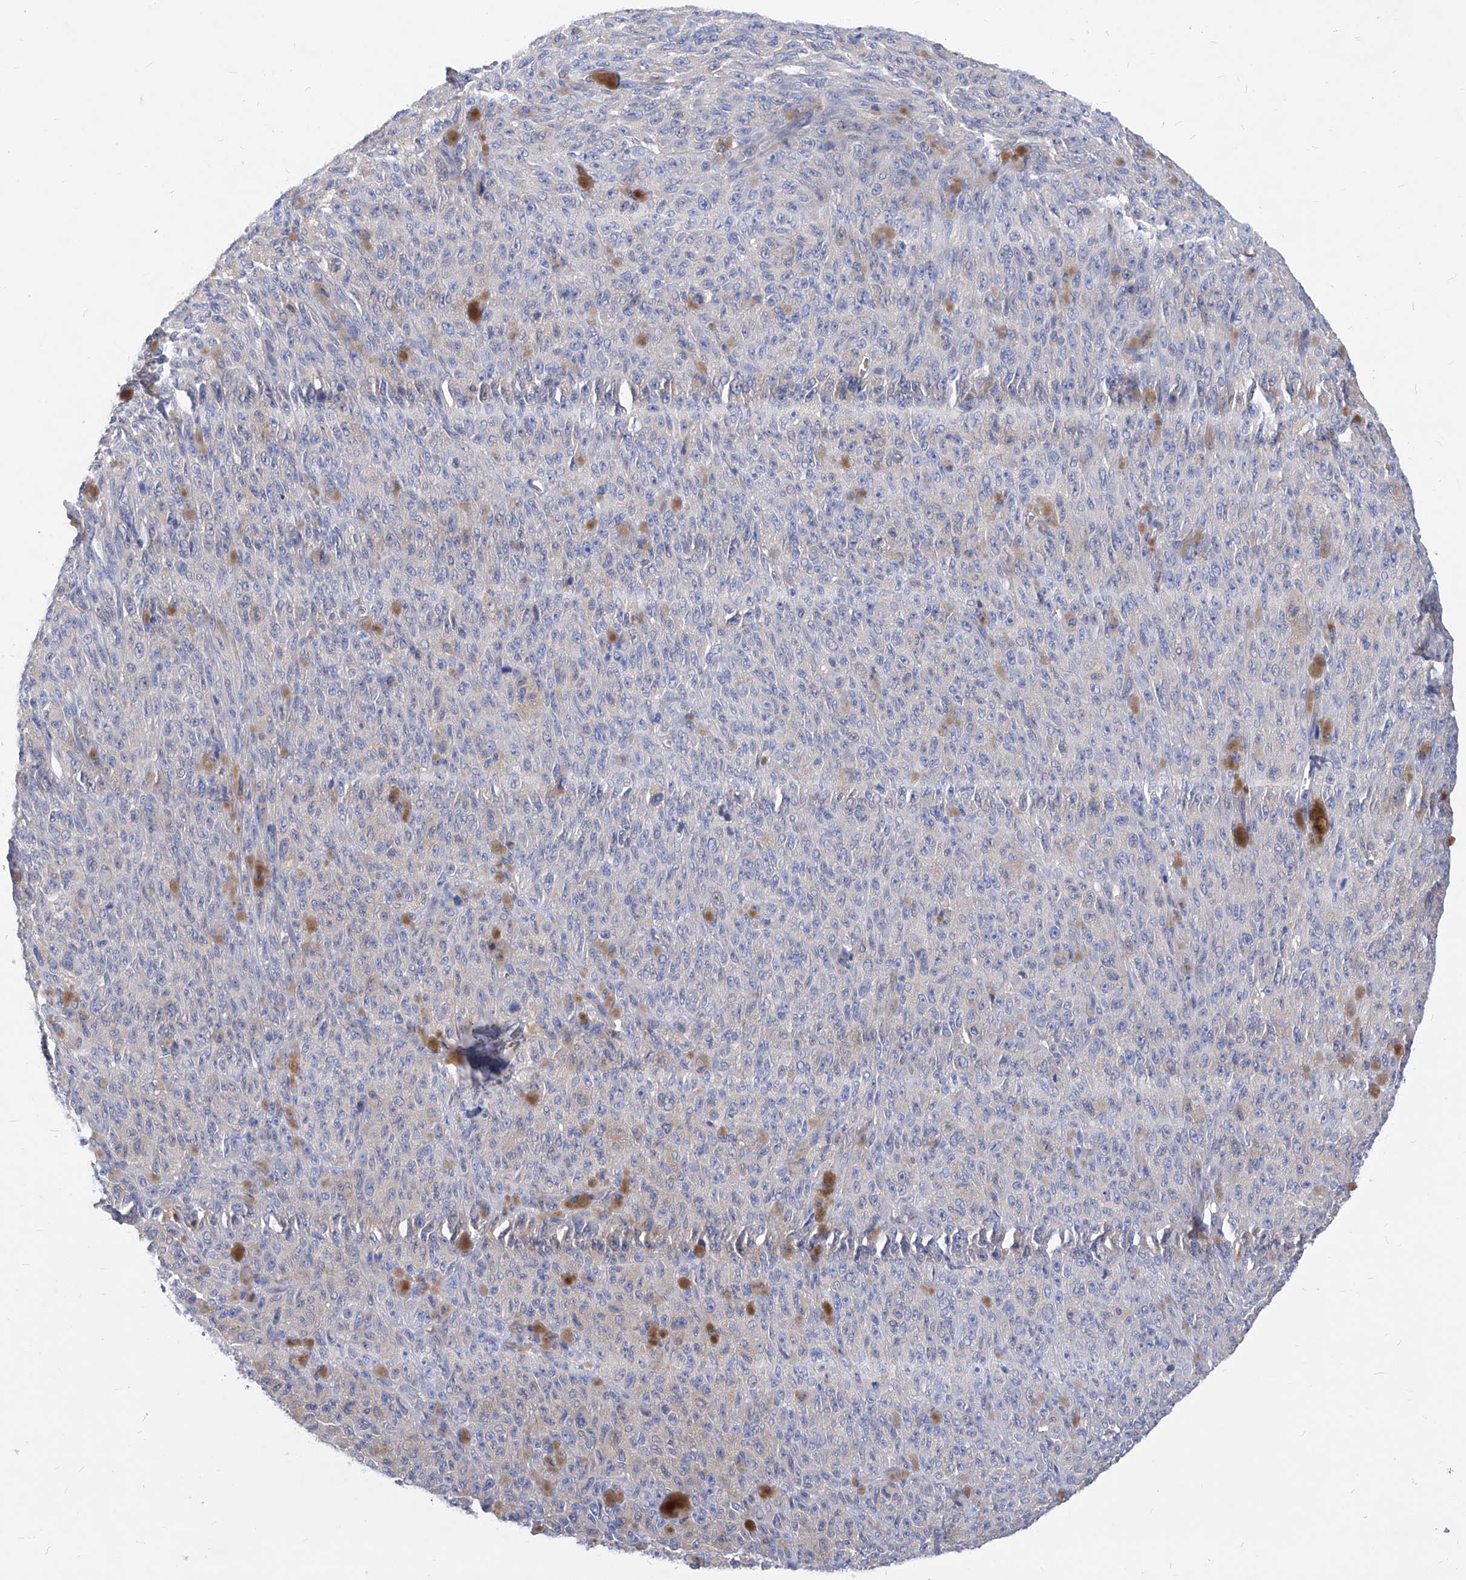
{"staining": {"intensity": "negative", "quantity": "none", "location": "none"}, "tissue": "melanoma", "cell_type": "Tumor cells", "image_type": "cancer", "snomed": [{"axis": "morphology", "description": "Malignant melanoma, NOS"}, {"axis": "topography", "description": "Skin"}], "caption": "Tumor cells are negative for brown protein staining in malignant melanoma.", "gene": "XPNPEP1", "patient": {"sex": "female", "age": 82}}